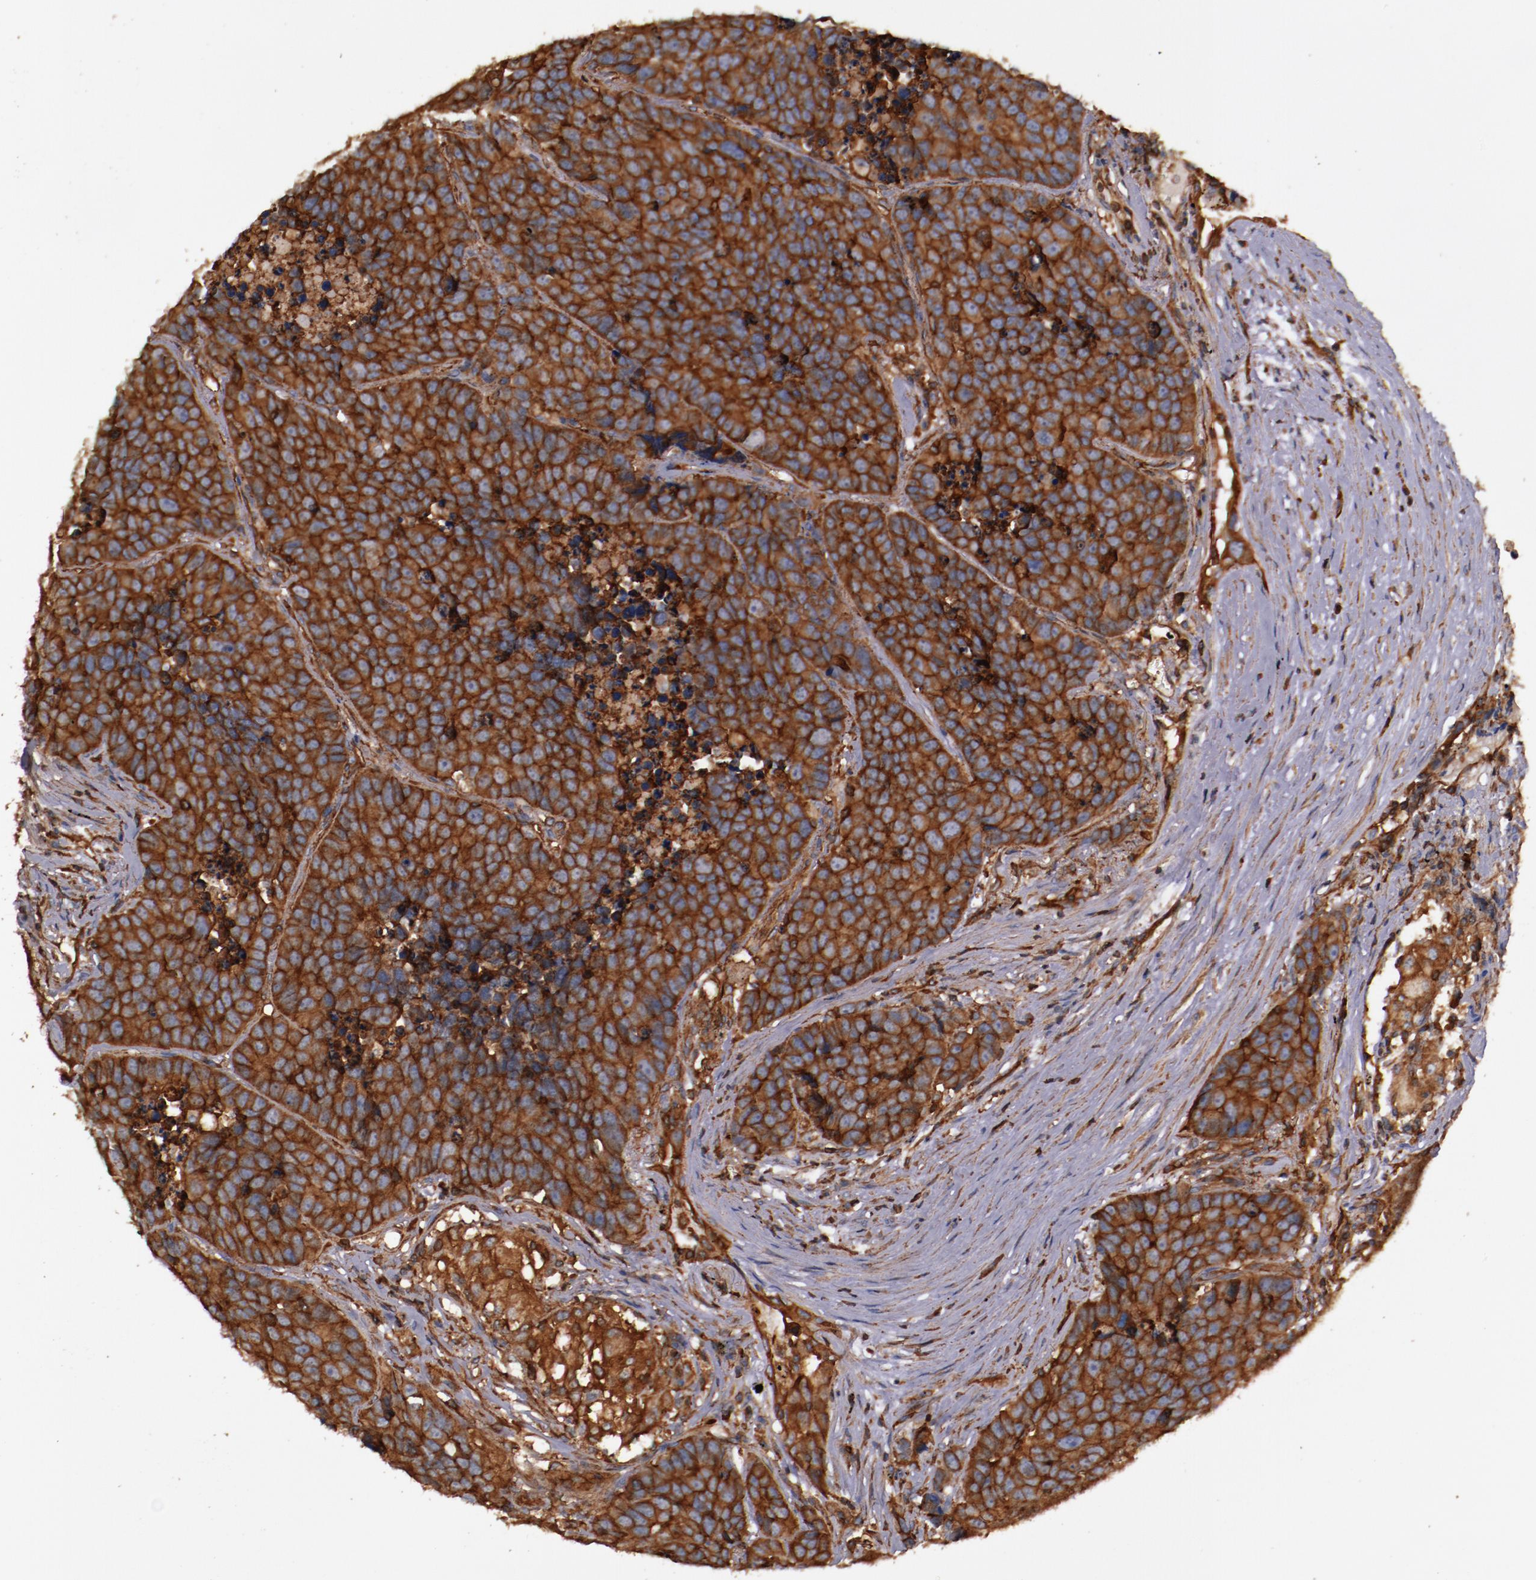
{"staining": {"intensity": "strong", "quantity": ">75%", "location": "cytoplasmic/membranous"}, "tissue": "carcinoid", "cell_type": "Tumor cells", "image_type": "cancer", "snomed": [{"axis": "morphology", "description": "Carcinoid, malignant, NOS"}, {"axis": "topography", "description": "Lung"}], "caption": "Approximately >75% of tumor cells in carcinoid display strong cytoplasmic/membranous protein staining as visualized by brown immunohistochemical staining.", "gene": "TMOD3", "patient": {"sex": "male", "age": 60}}